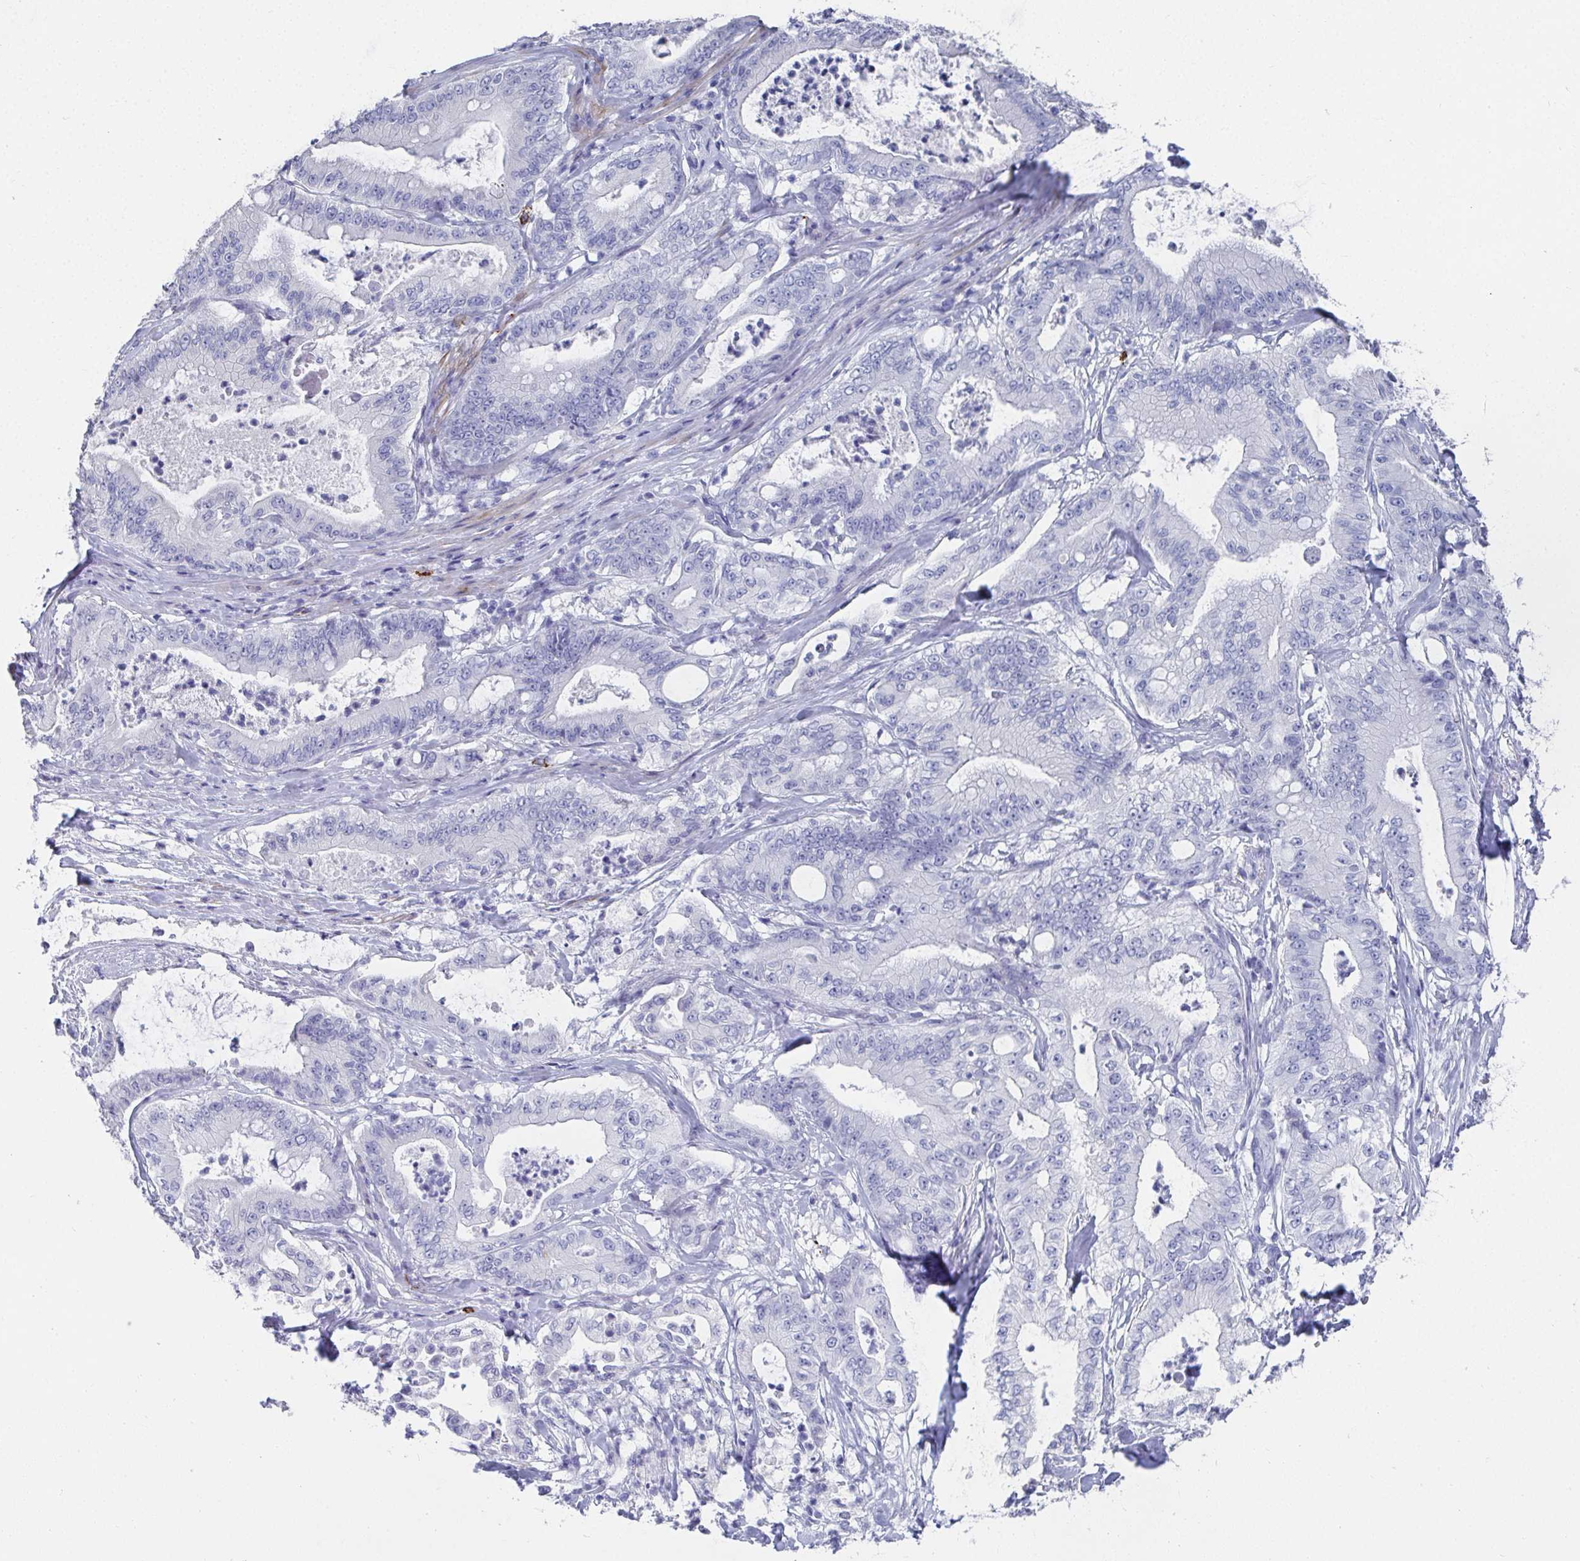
{"staining": {"intensity": "negative", "quantity": "none", "location": "none"}, "tissue": "pancreatic cancer", "cell_type": "Tumor cells", "image_type": "cancer", "snomed": [{"axis": "morphology", "description": "Adenocarcinoma, NOS"}, {"axis": "topography", "description": "Pancreas"}], "caption": "Immunohistochemistry (IHC) image of pancreatic adenocarcinoma stained for a protein (brown), which displays no expression in tumor cells.", "gene": "GRIA1", "patient": {"sex": "male", "age": 71}}